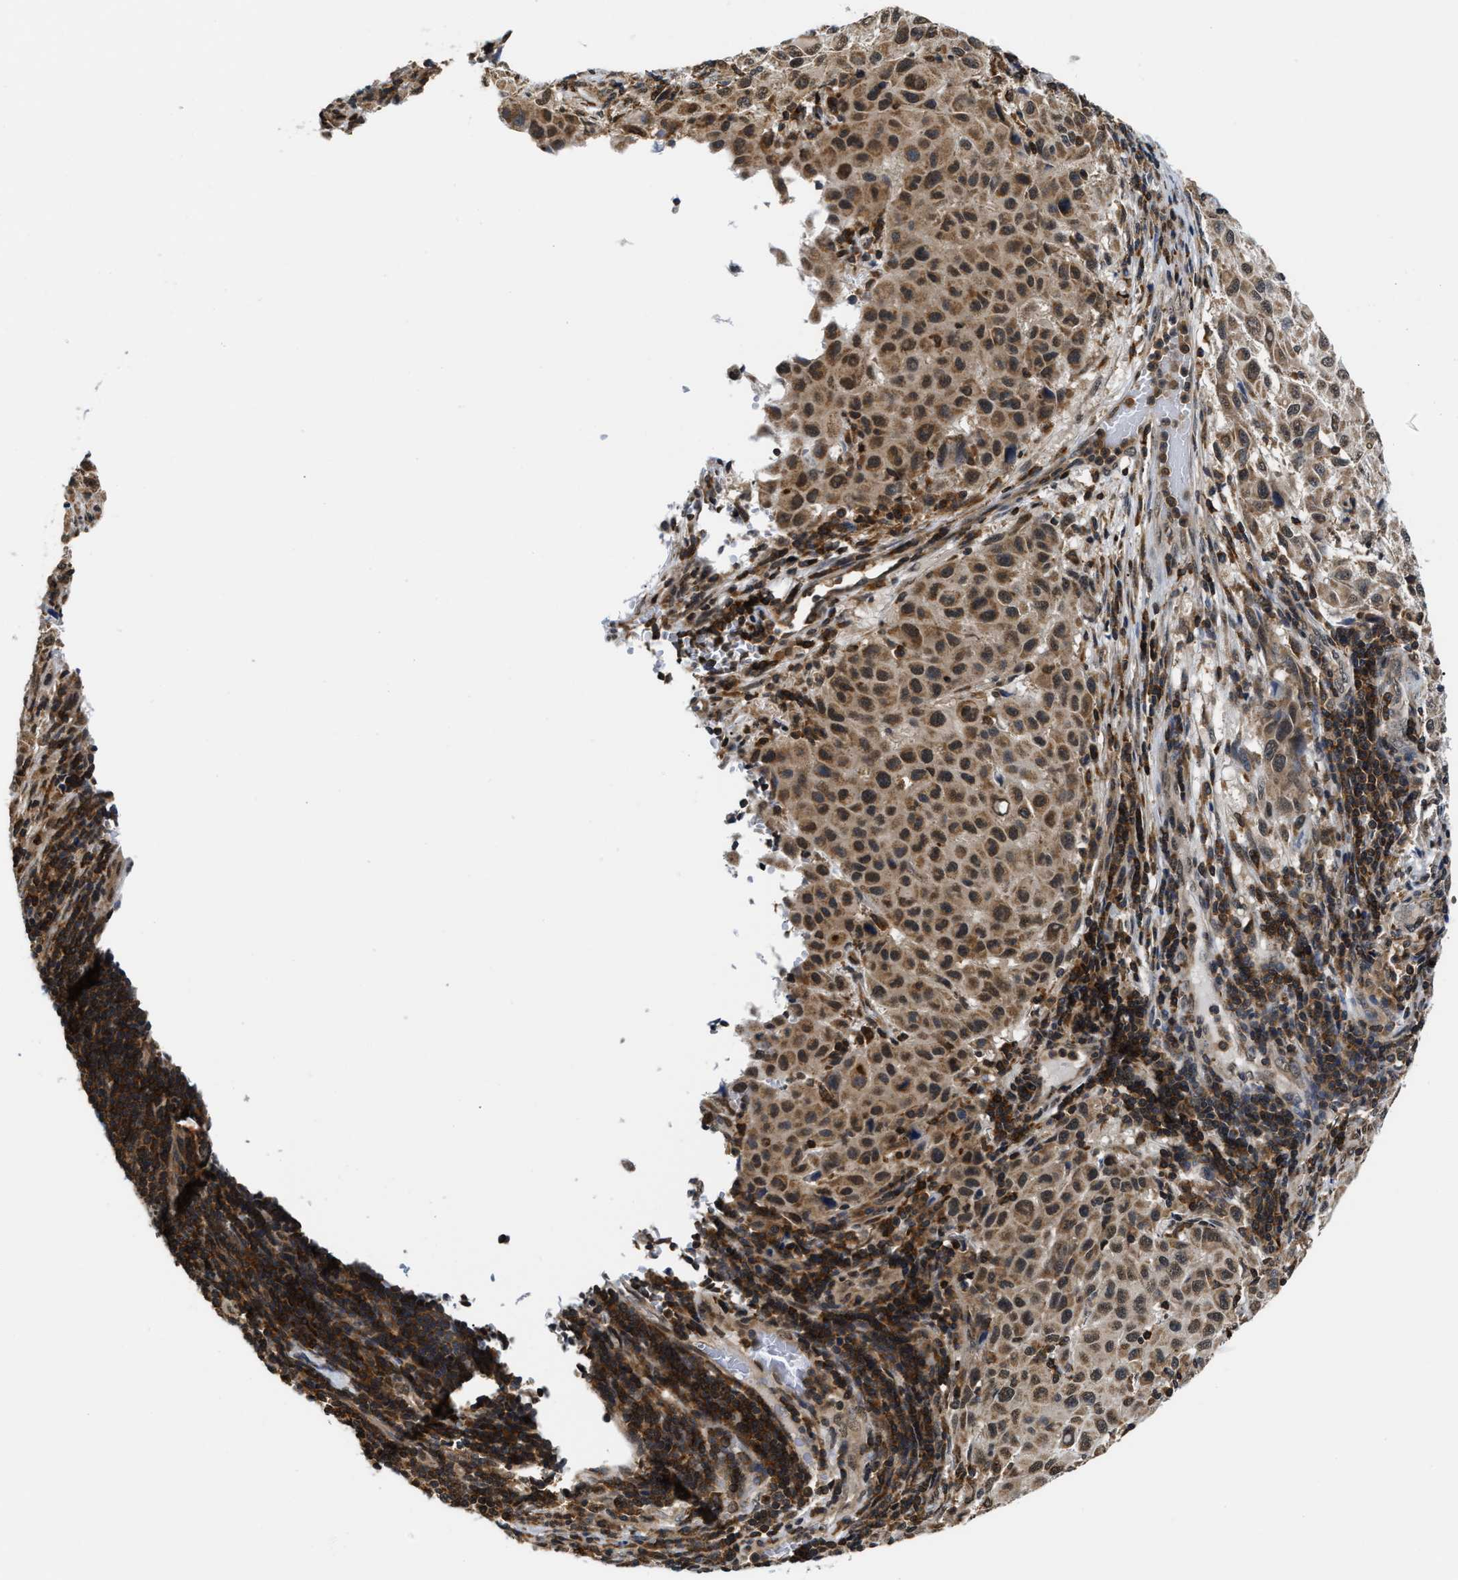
{"staining": {"intensity": "moderate", "quantity": ">75%", "location": "cytoplasmic/membranous,nuclear"}, "tissue": "melanoma", "cell_type": "Tumor cells", "image_type": "cancer", "snomed": [{"axis": "morphology", "description": "Malignant melanoma, Metastatic site"}, {"axis": "topography", "description": "Lymph node"}], "caption": "An image showing moderate cytoplasmic/membranous and nuclear positivity in about >75% of tumor cells in melanoma, as visualized by brown immunohistochemical staining.", "gene": "STK10", "patient": {"sex": "male", "age": 61}}